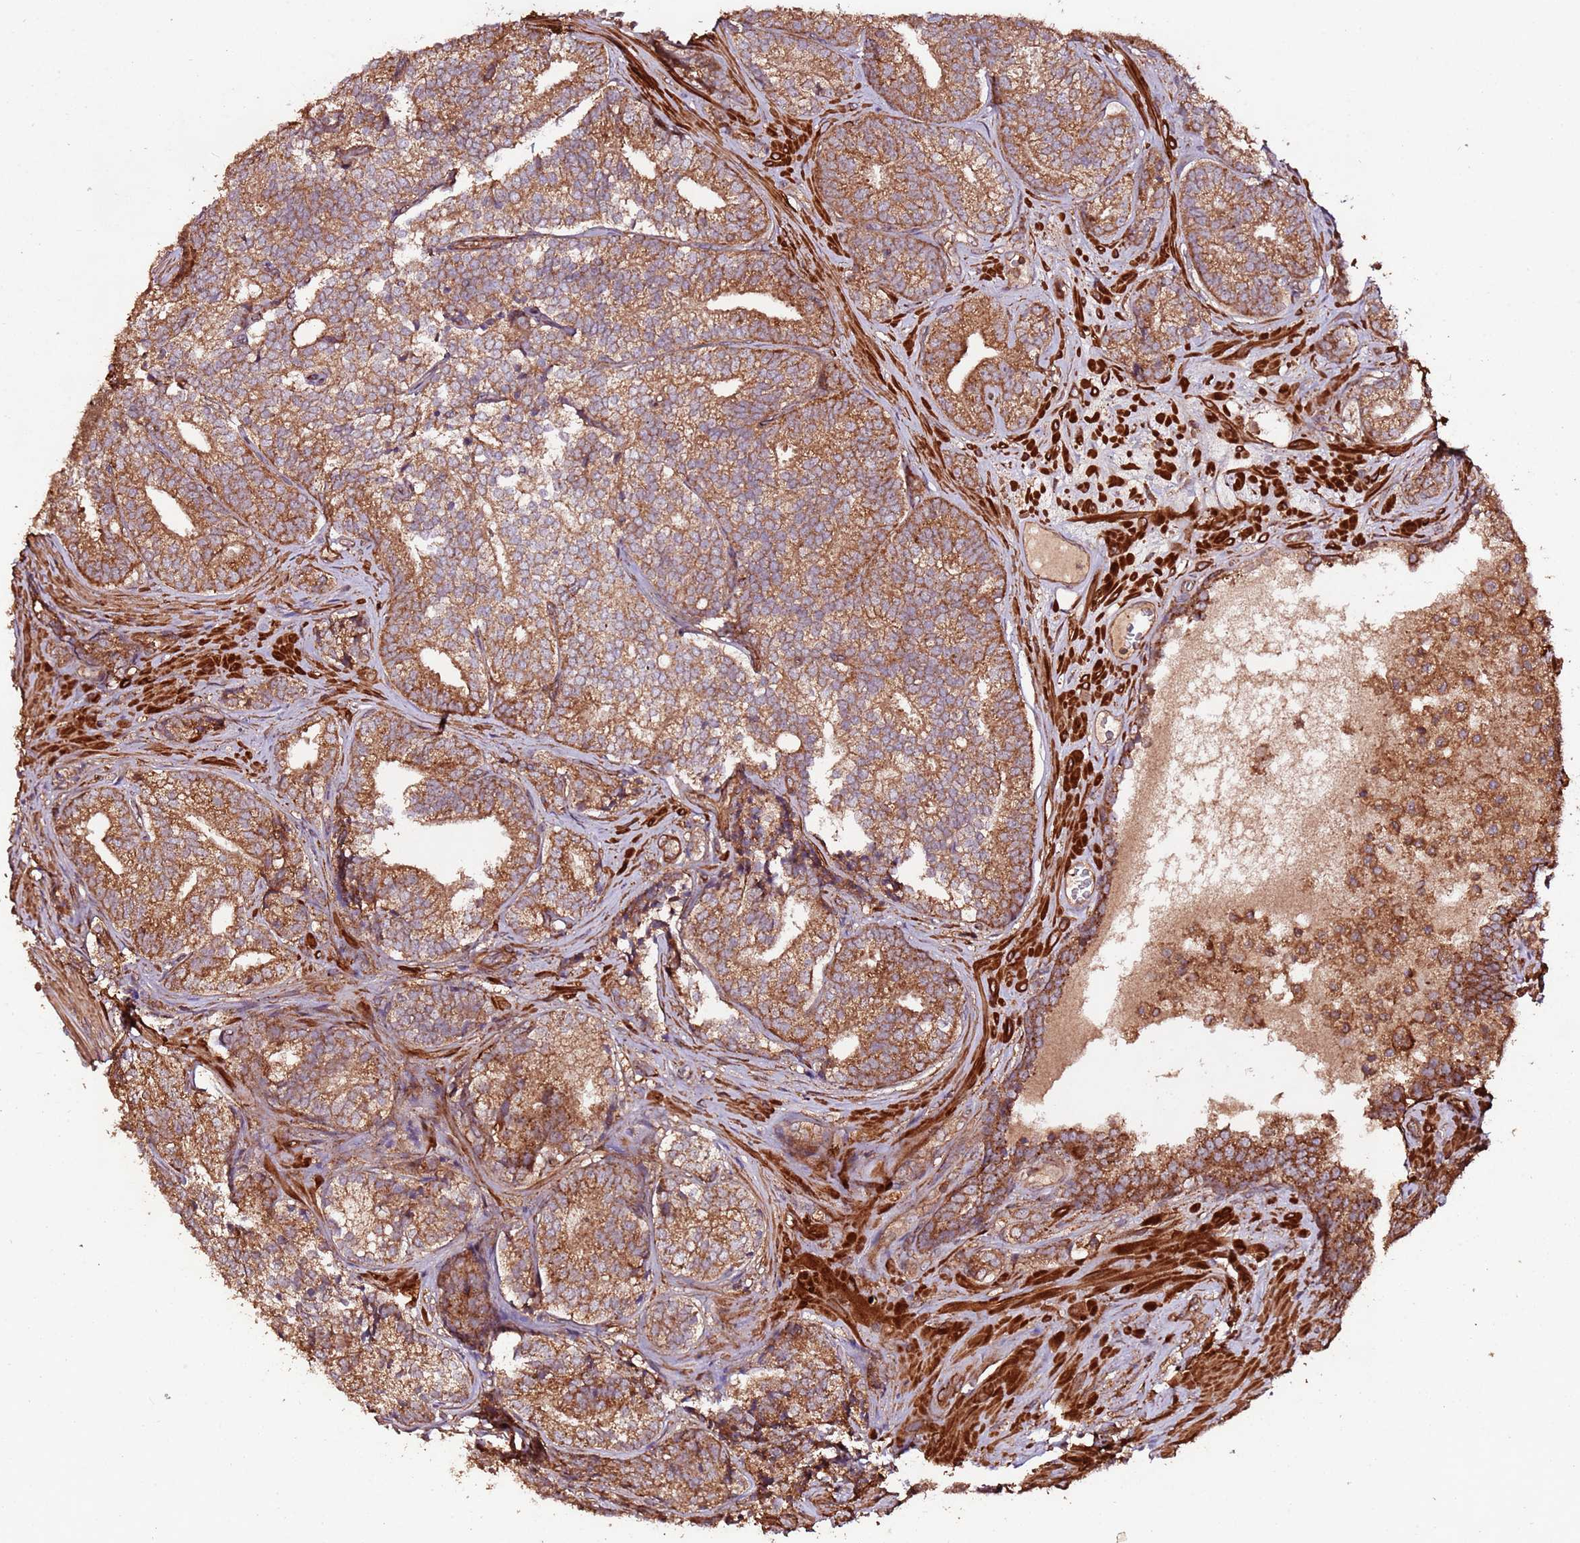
{"staining": {"intensity": "moderate", "quantity": ">75%", "location": "cytoplasmic/membranous"}, "tissue": "prostate cancer", "cell_type": "Tumor cells", "image_type": "cancer", "snomed": [{"axis": "morphology", "description": "Adenocarcinoma, High grade"}, {"axis": "topography", "description": "Prostate"}], "caption": "Protein analysis of prostate high-grade adenocarcinoma tissue demonstrates moderate cytoplasmic/membranous positivity in about >75% of tumor cells.", "gene": "FAM186A", "patient": {"sex": "male", "age": 63}}